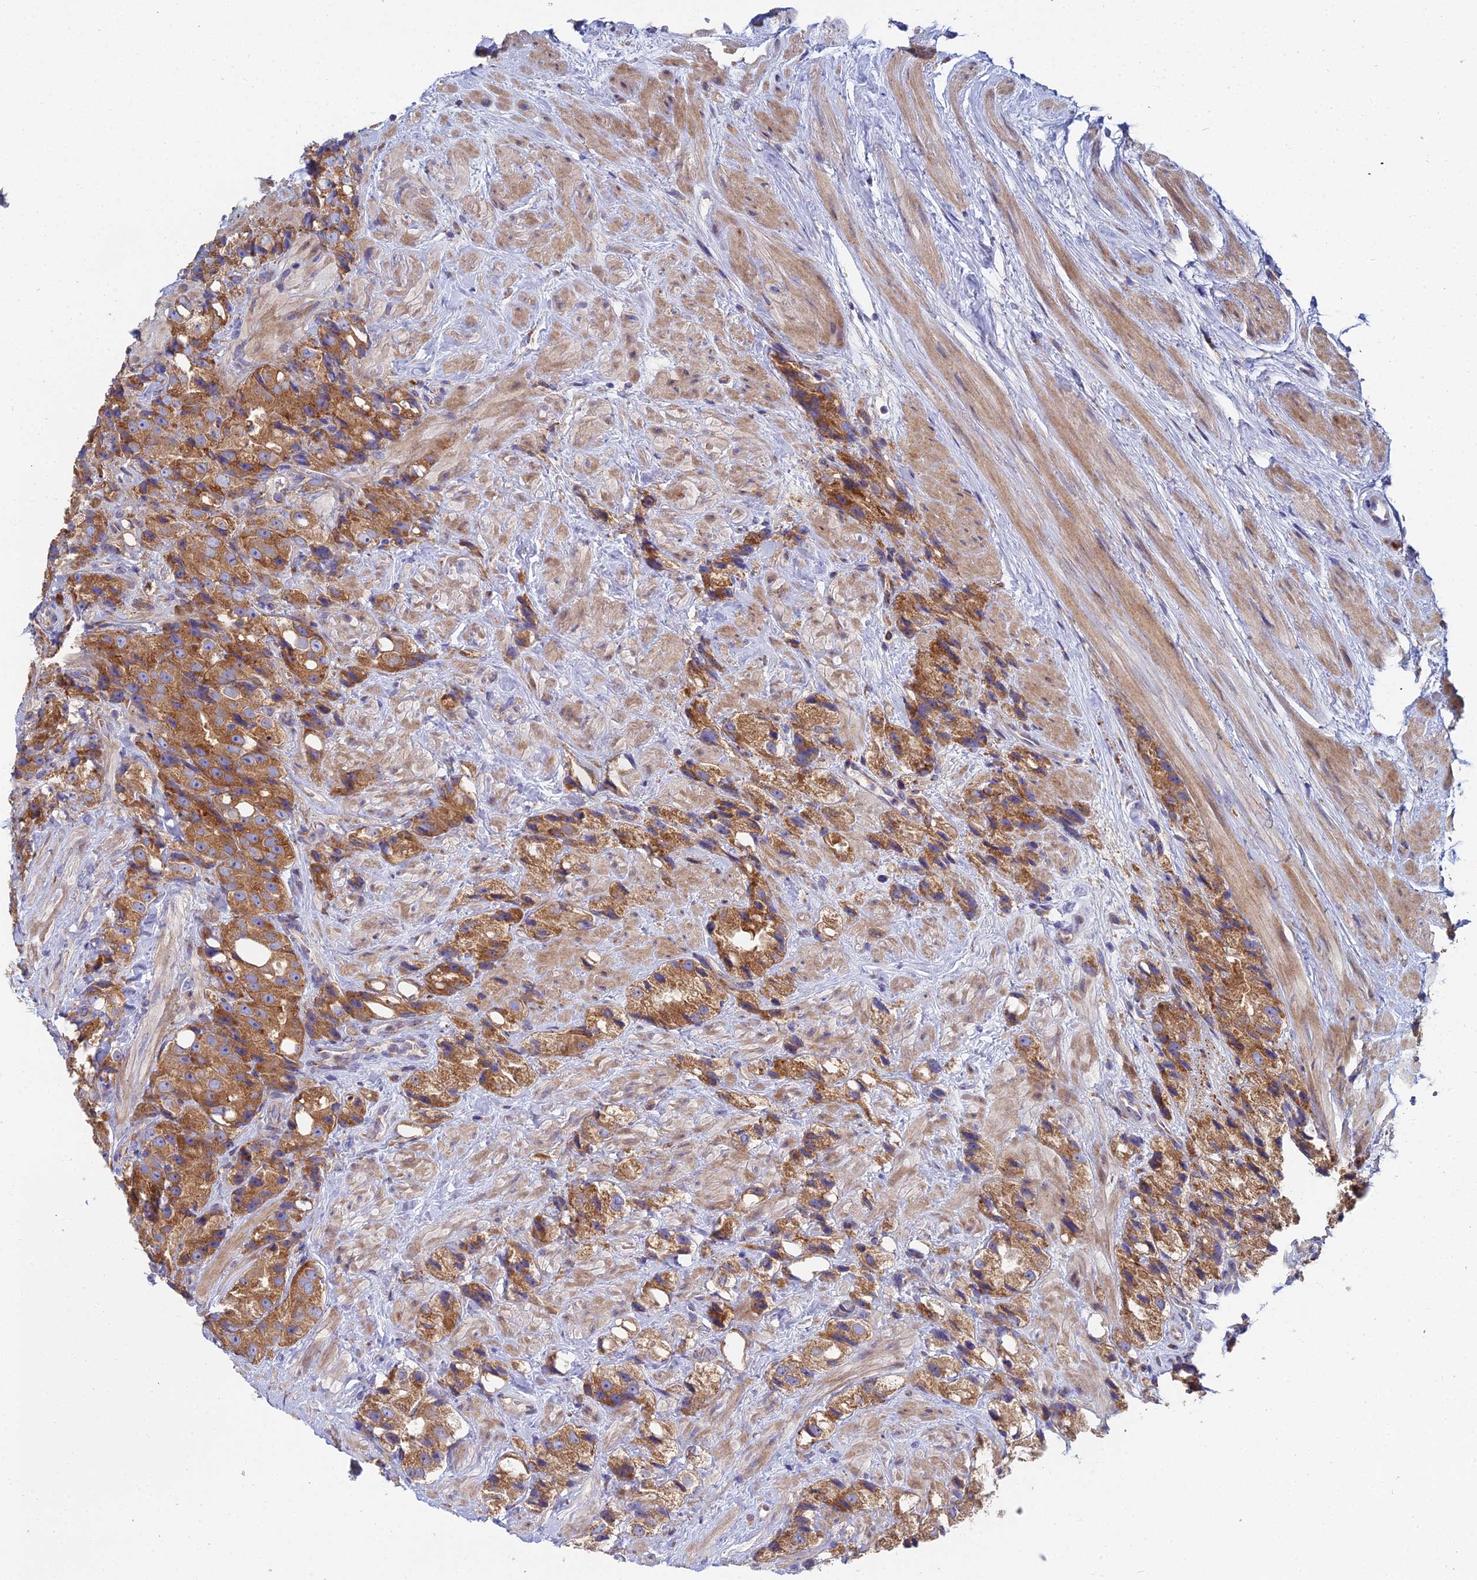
{"staining": {"intensity": "moderate", "quantity": ">75%", "location": "cytoplasmic/membranous"}, "tissue": "prostate cancer", "cell_type": "Tumor cells", "image_type": "cancer", "snomed": [{"axis": "morphology", "description": "Adenocarcinoma, NOS"}, {"axis": "topography", "description": "Prostate"}], "caption": "Tumor cells demonstrate medium levels of moderate cytoplasmic/membranous expression in approximately >75% of cells in human prostate cancer (adenocarcinoma). (Brightfield microscopy of DAB IHC at high magnification).", "gene": "CLCN3", "patient": {"sex": "male", "age": 79}}